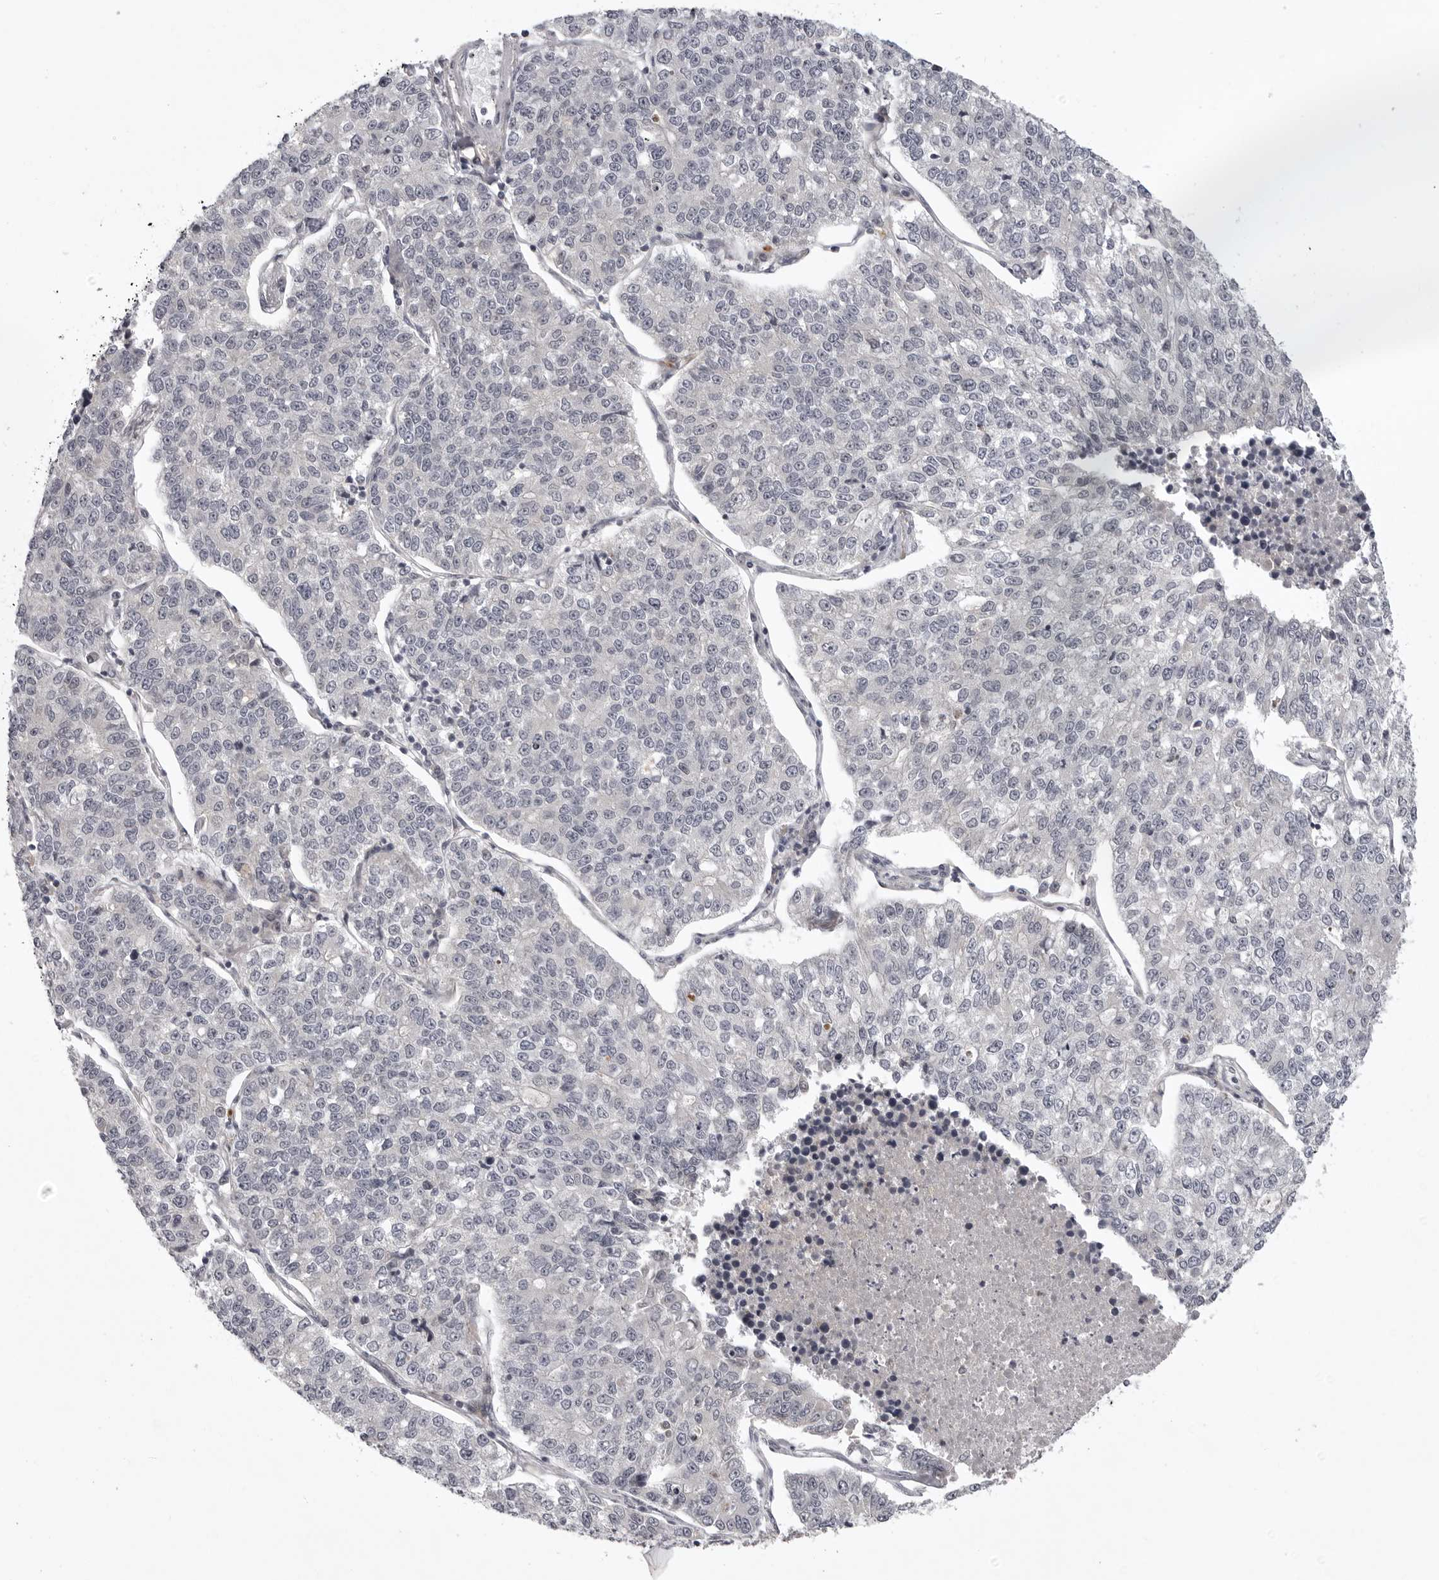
{"staining": {"intensity": "negative", "quantity": "none", "location": "none"}, "tissue": "lung cancer", "cell_type": "Tumor cells", "image_type": "cancer", "snomed": [{"axis": "morphology", "description": "Adenocarcinoma, NOS"}, {"axis": "topography", "description": "Lung"}], "caption": "Lung cancer (adenocarcinoma) stained for a protein using IHC demonstrates no positivity tumor cells.", "gene": "CD300LD", "patient": {"sex": "male", "age": 49}}